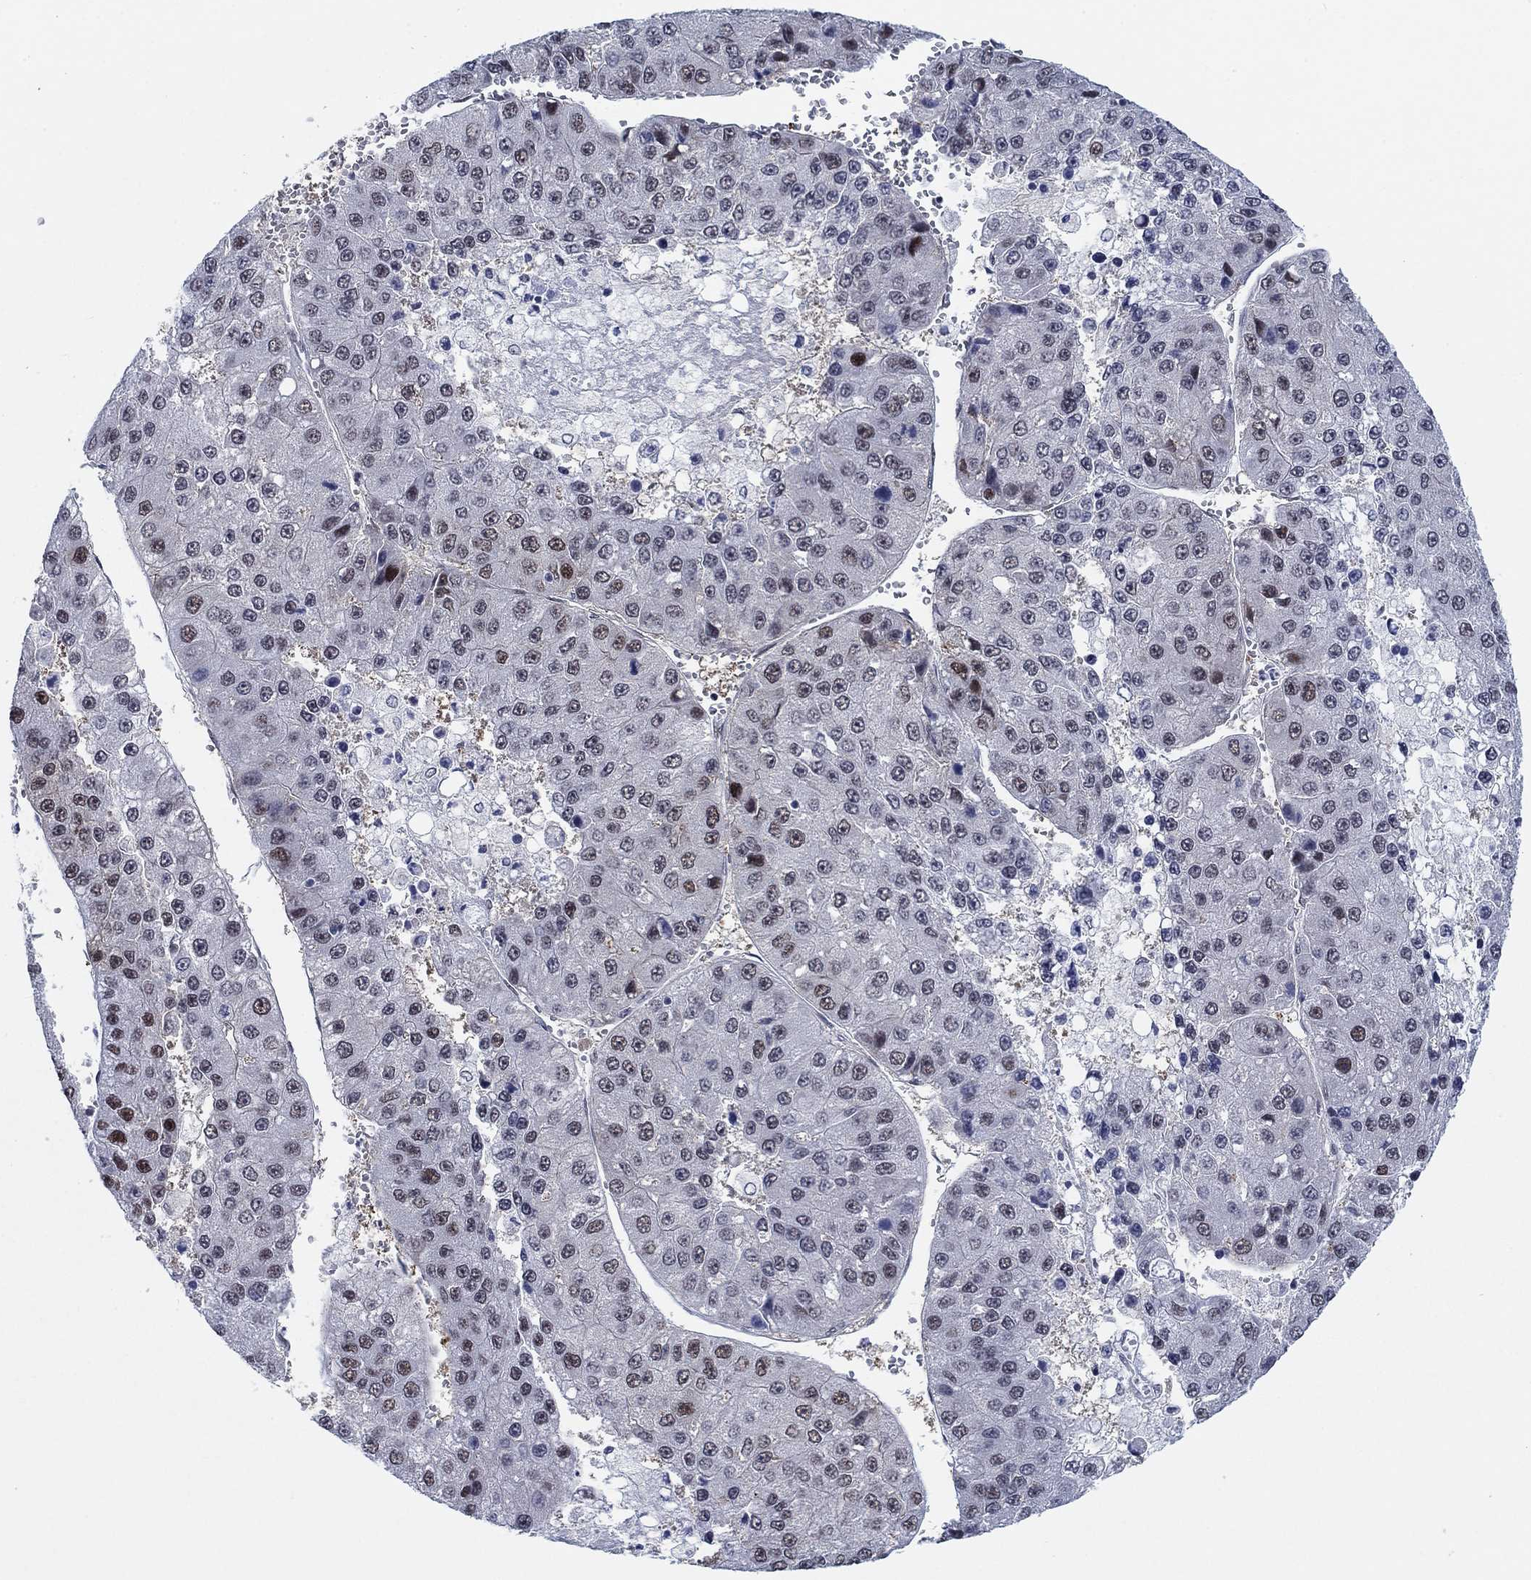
{"staining": {"intensity": "strong", "quantity": "<25%", "location": "nuclear"}, "tissue": "liver cancer", "cell_type": "Tumor cells", "image_type": "cancer", "snomed": [{"axis": "morphology", "description": "Carcinoma, Hepatocellular, NOS"}, {"axis": "topography", "description": "Liver"}], "caption": "There is medium levels of strong nuclear staining in tumor cells of liver hepatocellular carcinoma, as demonstrated by immunohistochemical staining (brown color).", "gene": "NEU3", "patient": {"sex": "female", "age": 73}}